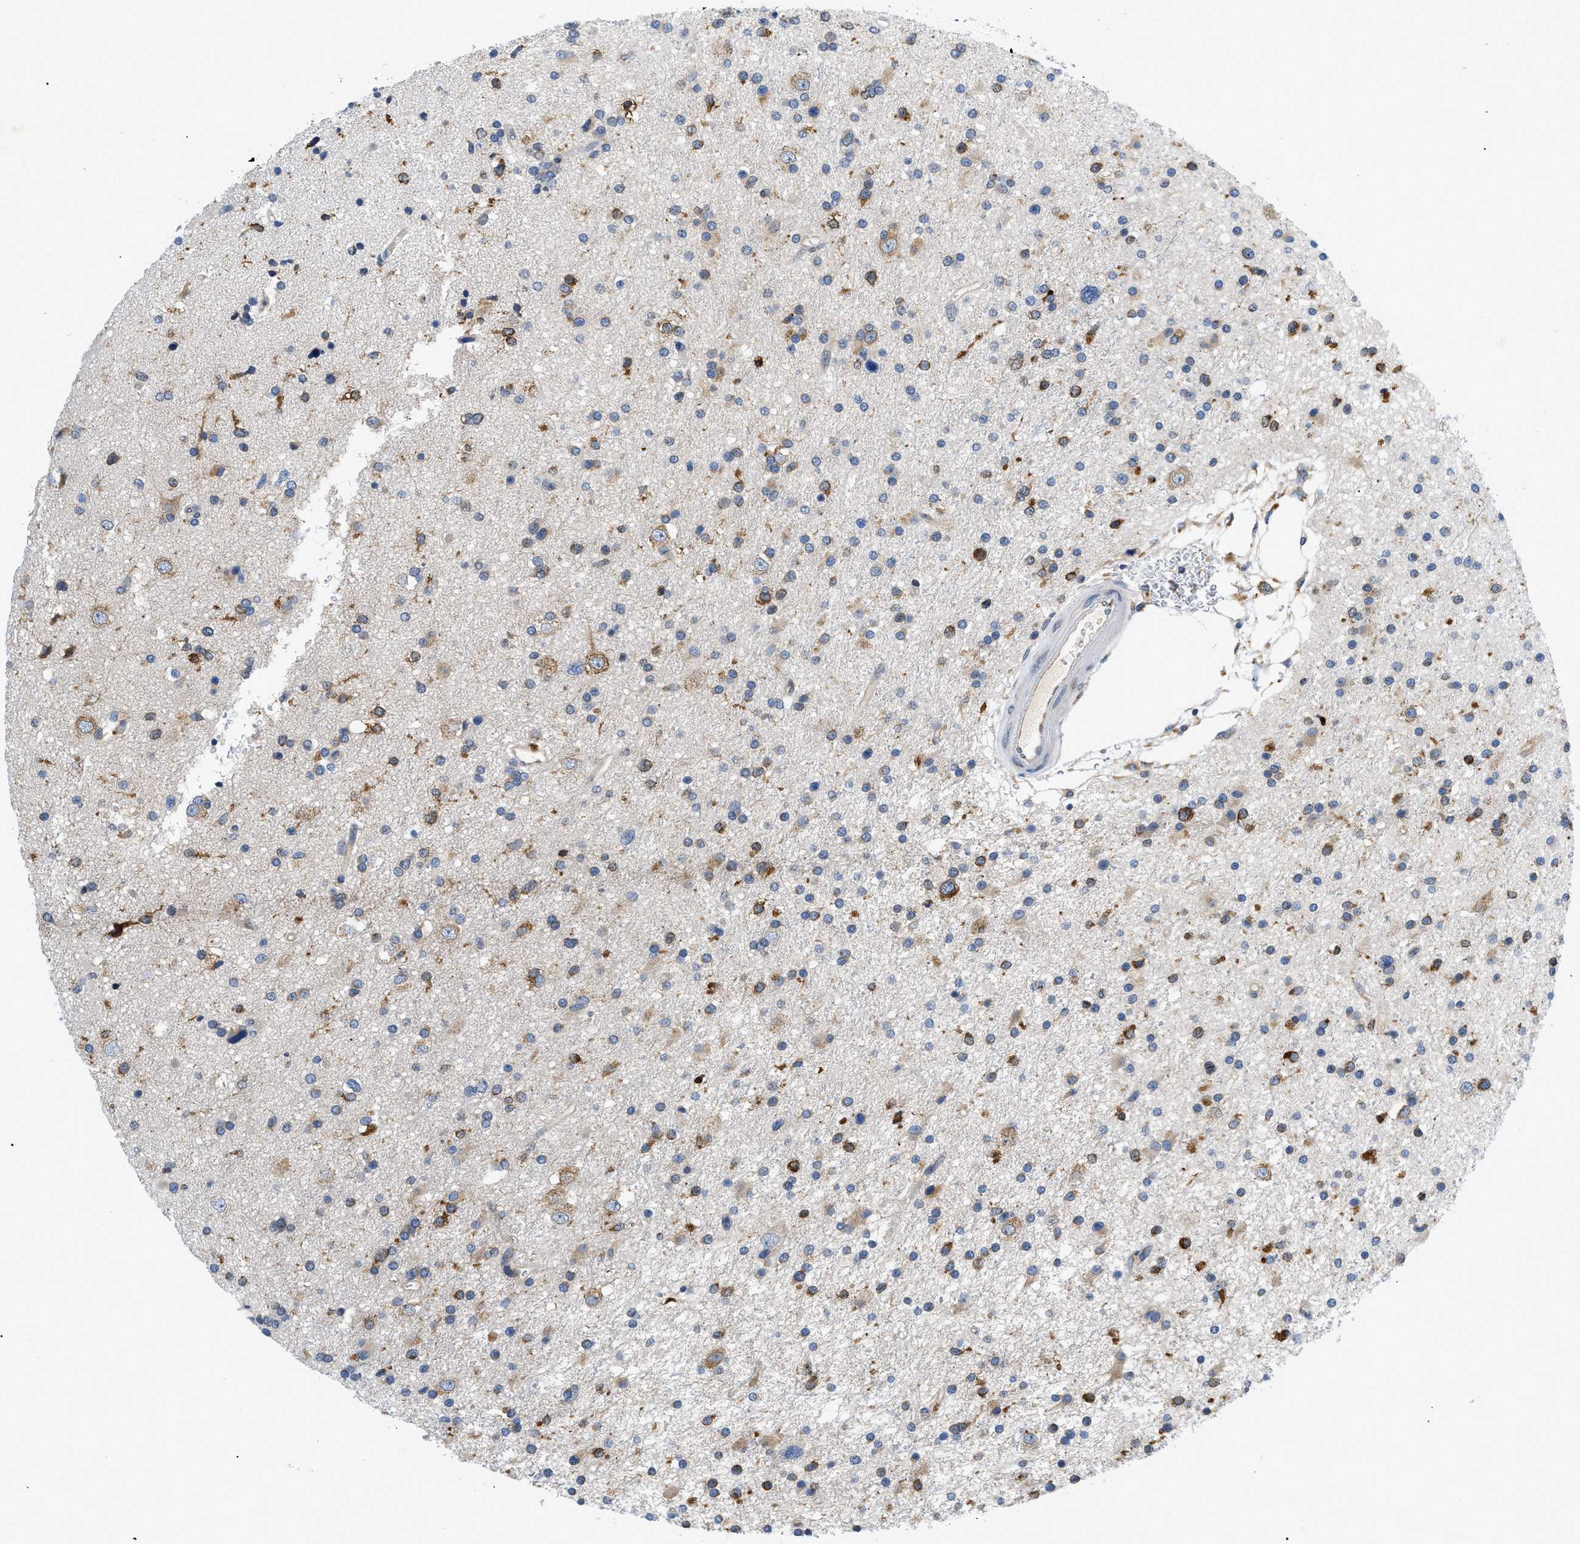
{"staining": {"intensity": "moderate", "quantity": "25%-75%", "location": "cytoplasmic/membranous"}, "tissue": "glioma", "cell_type": "Tumor cells", "image_type": "cancer", "snomed": [{"axis": "morphology", "description": "Glioma, malignant, High grade"}, {"axis": "topography", "description": "Brain"}], "caption": "Immunohistochemistry micrograph of human glioma stained for a protein (brown), which exhibits medium levels of moderate cytoplasmic/membranous expression in about 25%-75% of tumor cells.", "gene": "DERL1", "patient": {"sex": "male", "age": 33}}